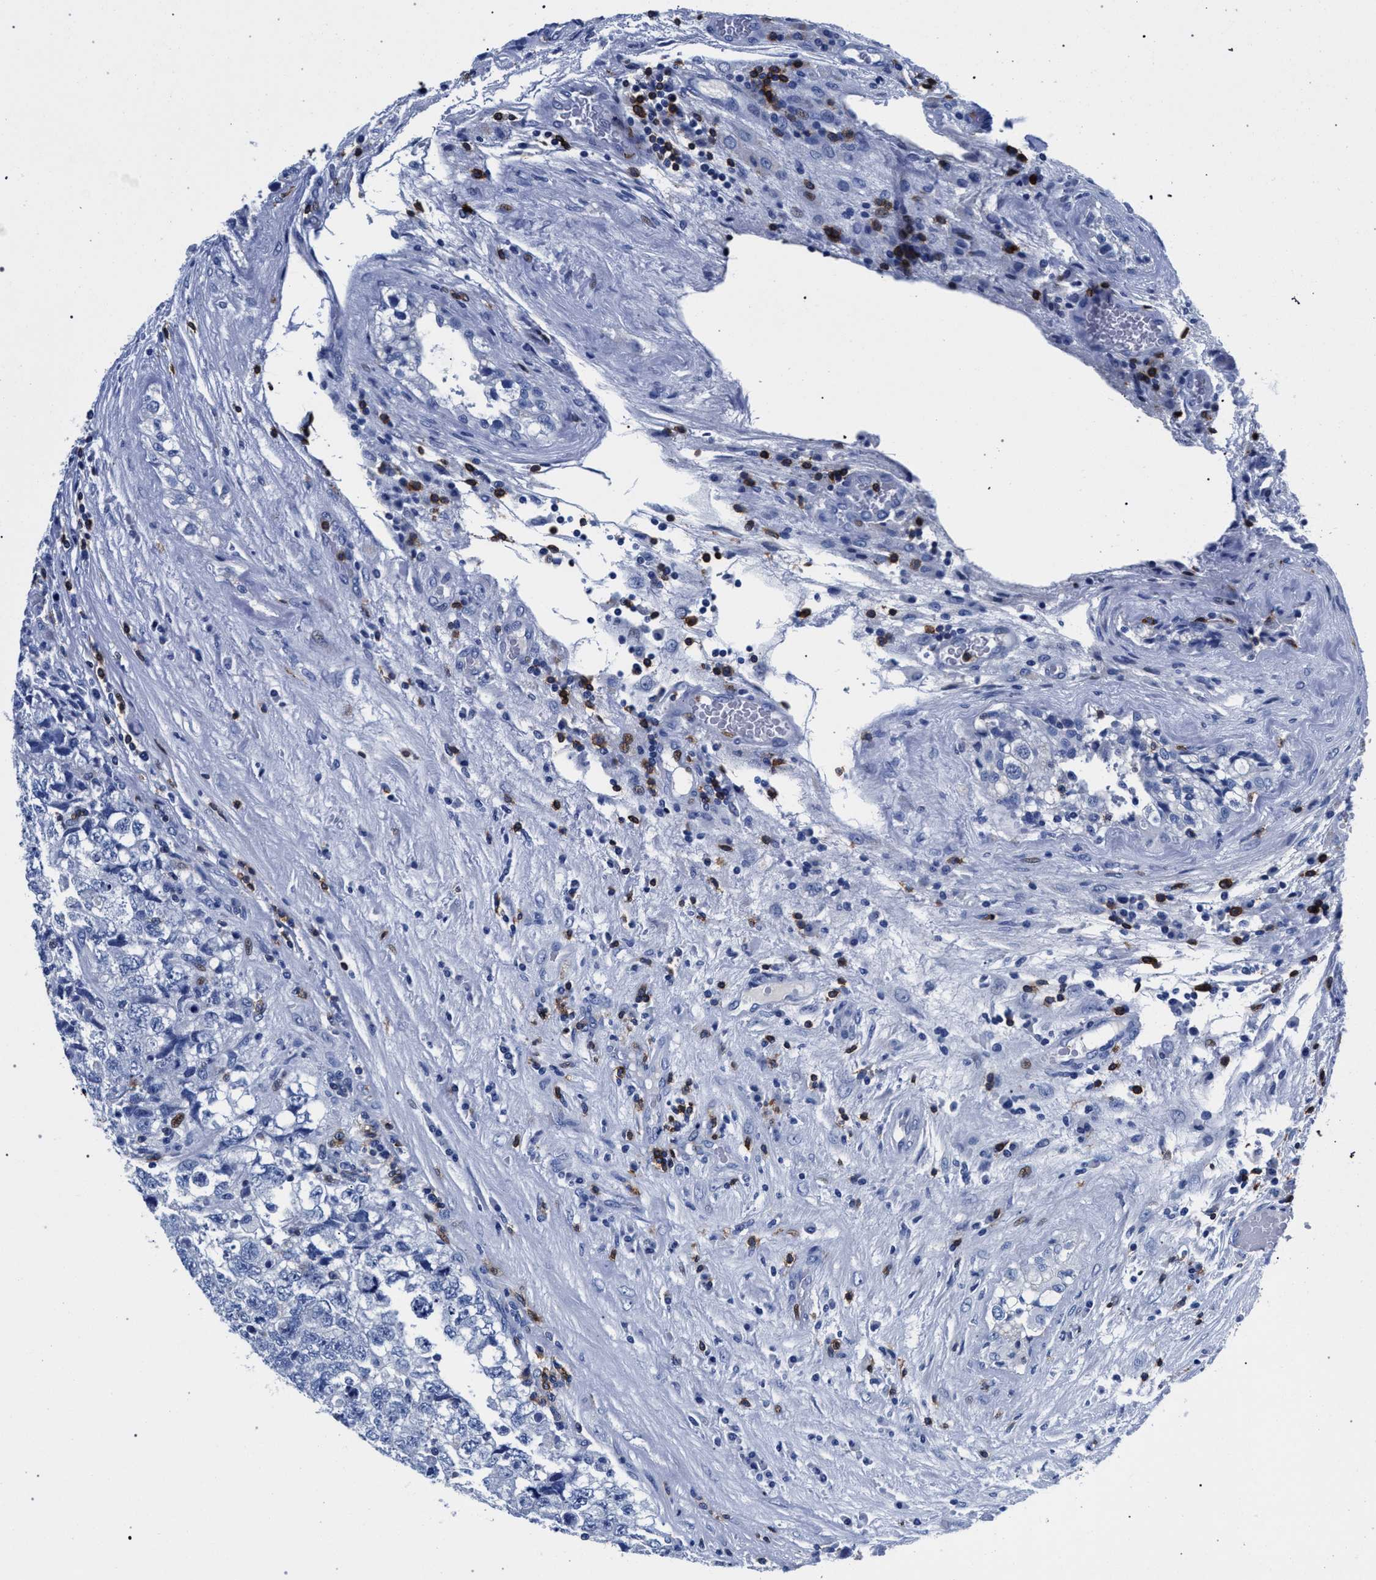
{"staining": {"intensity": "negative", "quantity": "none", "location": "none"}, "tissue": "testis cancer", "cell_type": "Tumor cells", "image_type": "cancer", "snomed": [{"axis": "morphology", "description": "Carcinoma, Embryonal, NOS"}, {"axis": "topography", "description": "Testis"}], "caption": "Testis embryonal carcinoma was stained to show a protein in brown. There is no significant staining in tumor cells.", "gene": "KLRK1", "patient": {"sex": "male", "age": 36}}